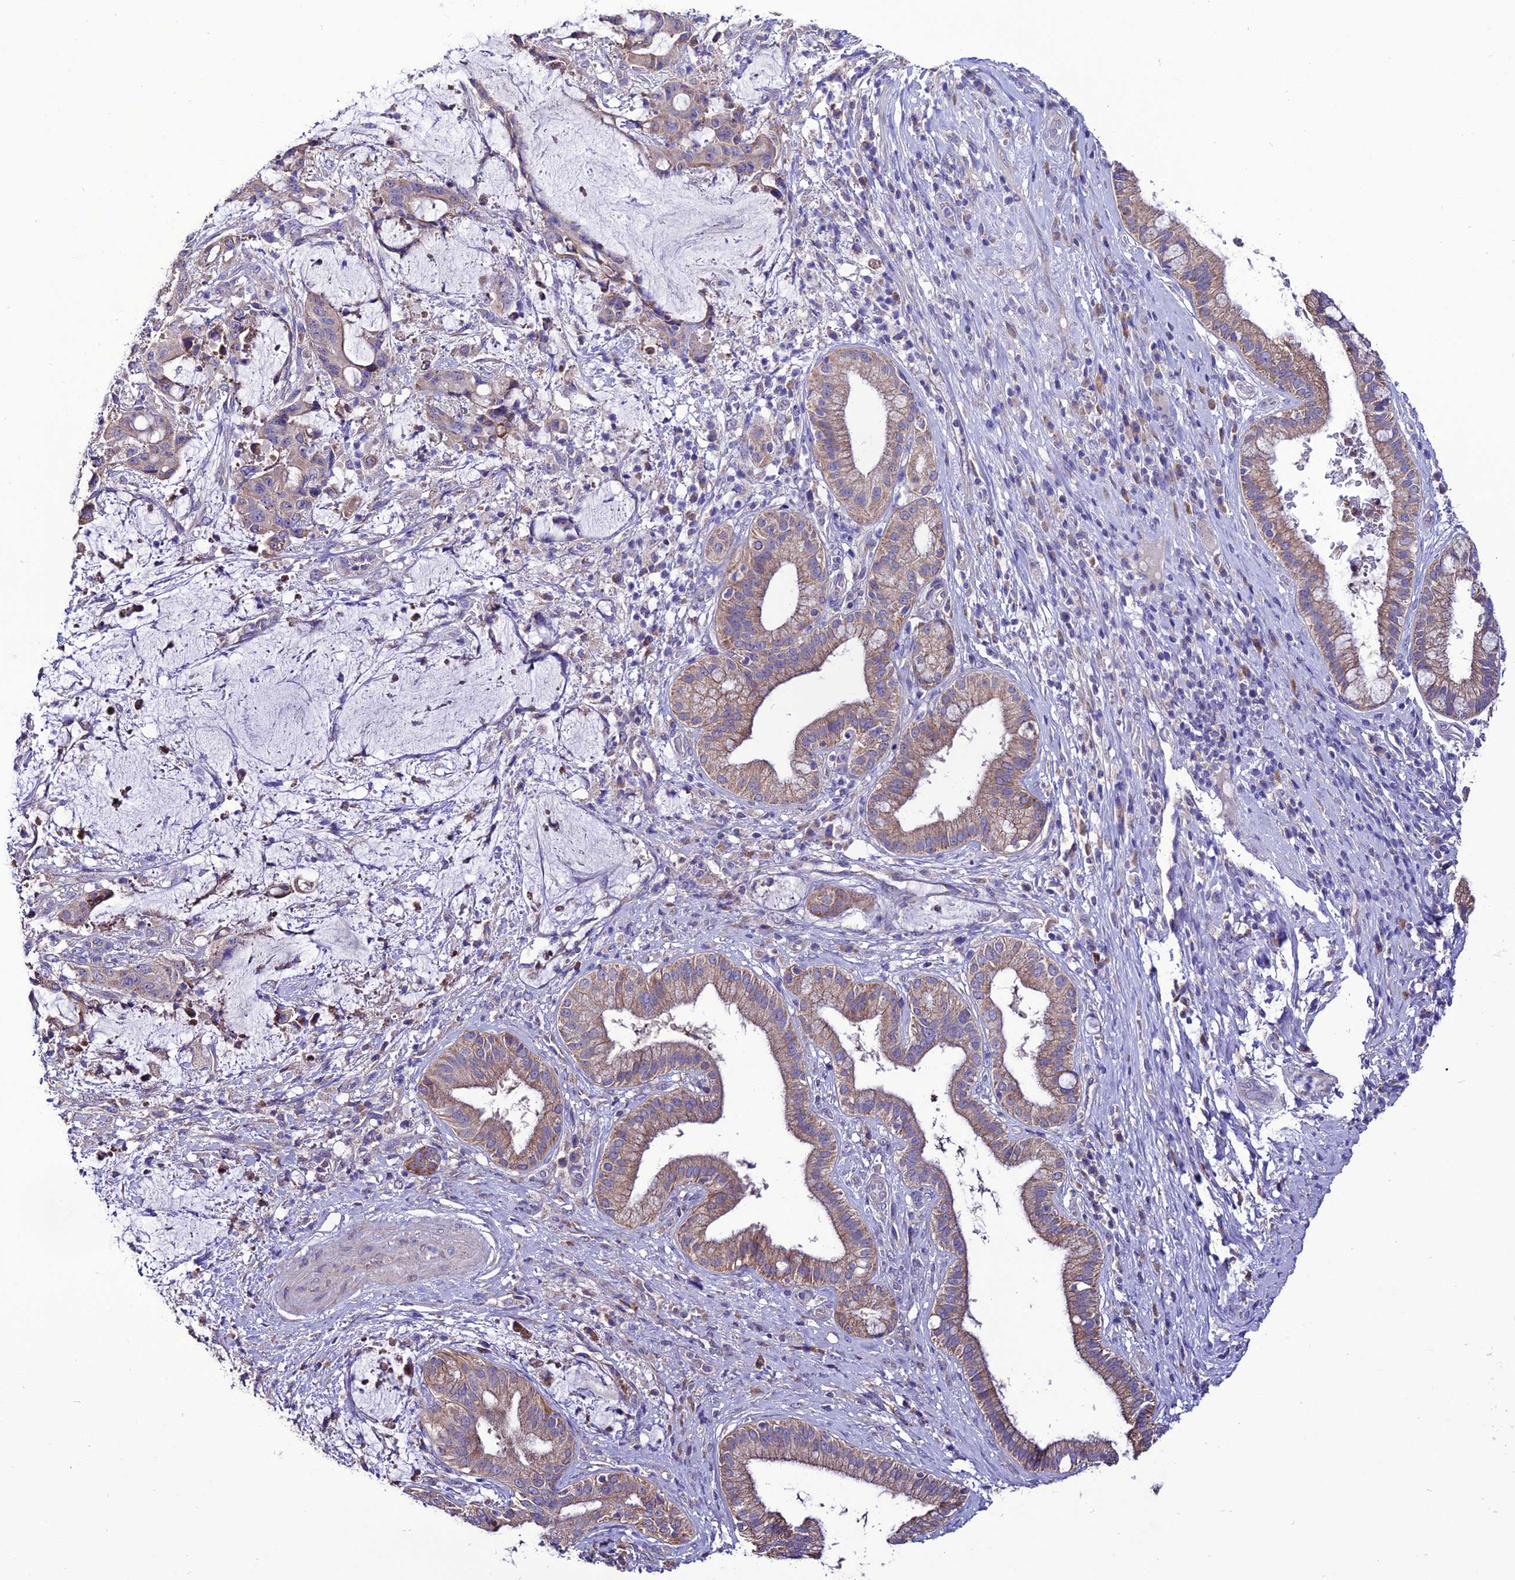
{"staining": {"intensity": "moderate", "quantity": "25%-75%", "location": "cytoplasmic/membranous"}, "tissue": "liver cancer", "cell_type": "Tumor cells", "image_type": "cancer", "snomed": [{"axis": "morphology", "description": "Normal tissue, NOS"}, {"axis": "morphology", "description": "Cholangiocarcinoma"}, {"axis": "topography", "description": "Liver"}, {"axis": "topography", "description": "Peripheral nerve tissue"}], "caption": "Immunohistochemistry of human liver cancer reveals medium levels of moderate cytoplasmic/membranous staining in approximately 25%-75% of tumor cells. Using DAB (brown) and hematoxylin (blue) stains, captured at high magnification using brightfield microscopy.", "gene": "HOGA1", "patient": {"sex": "female", "age": 73}}